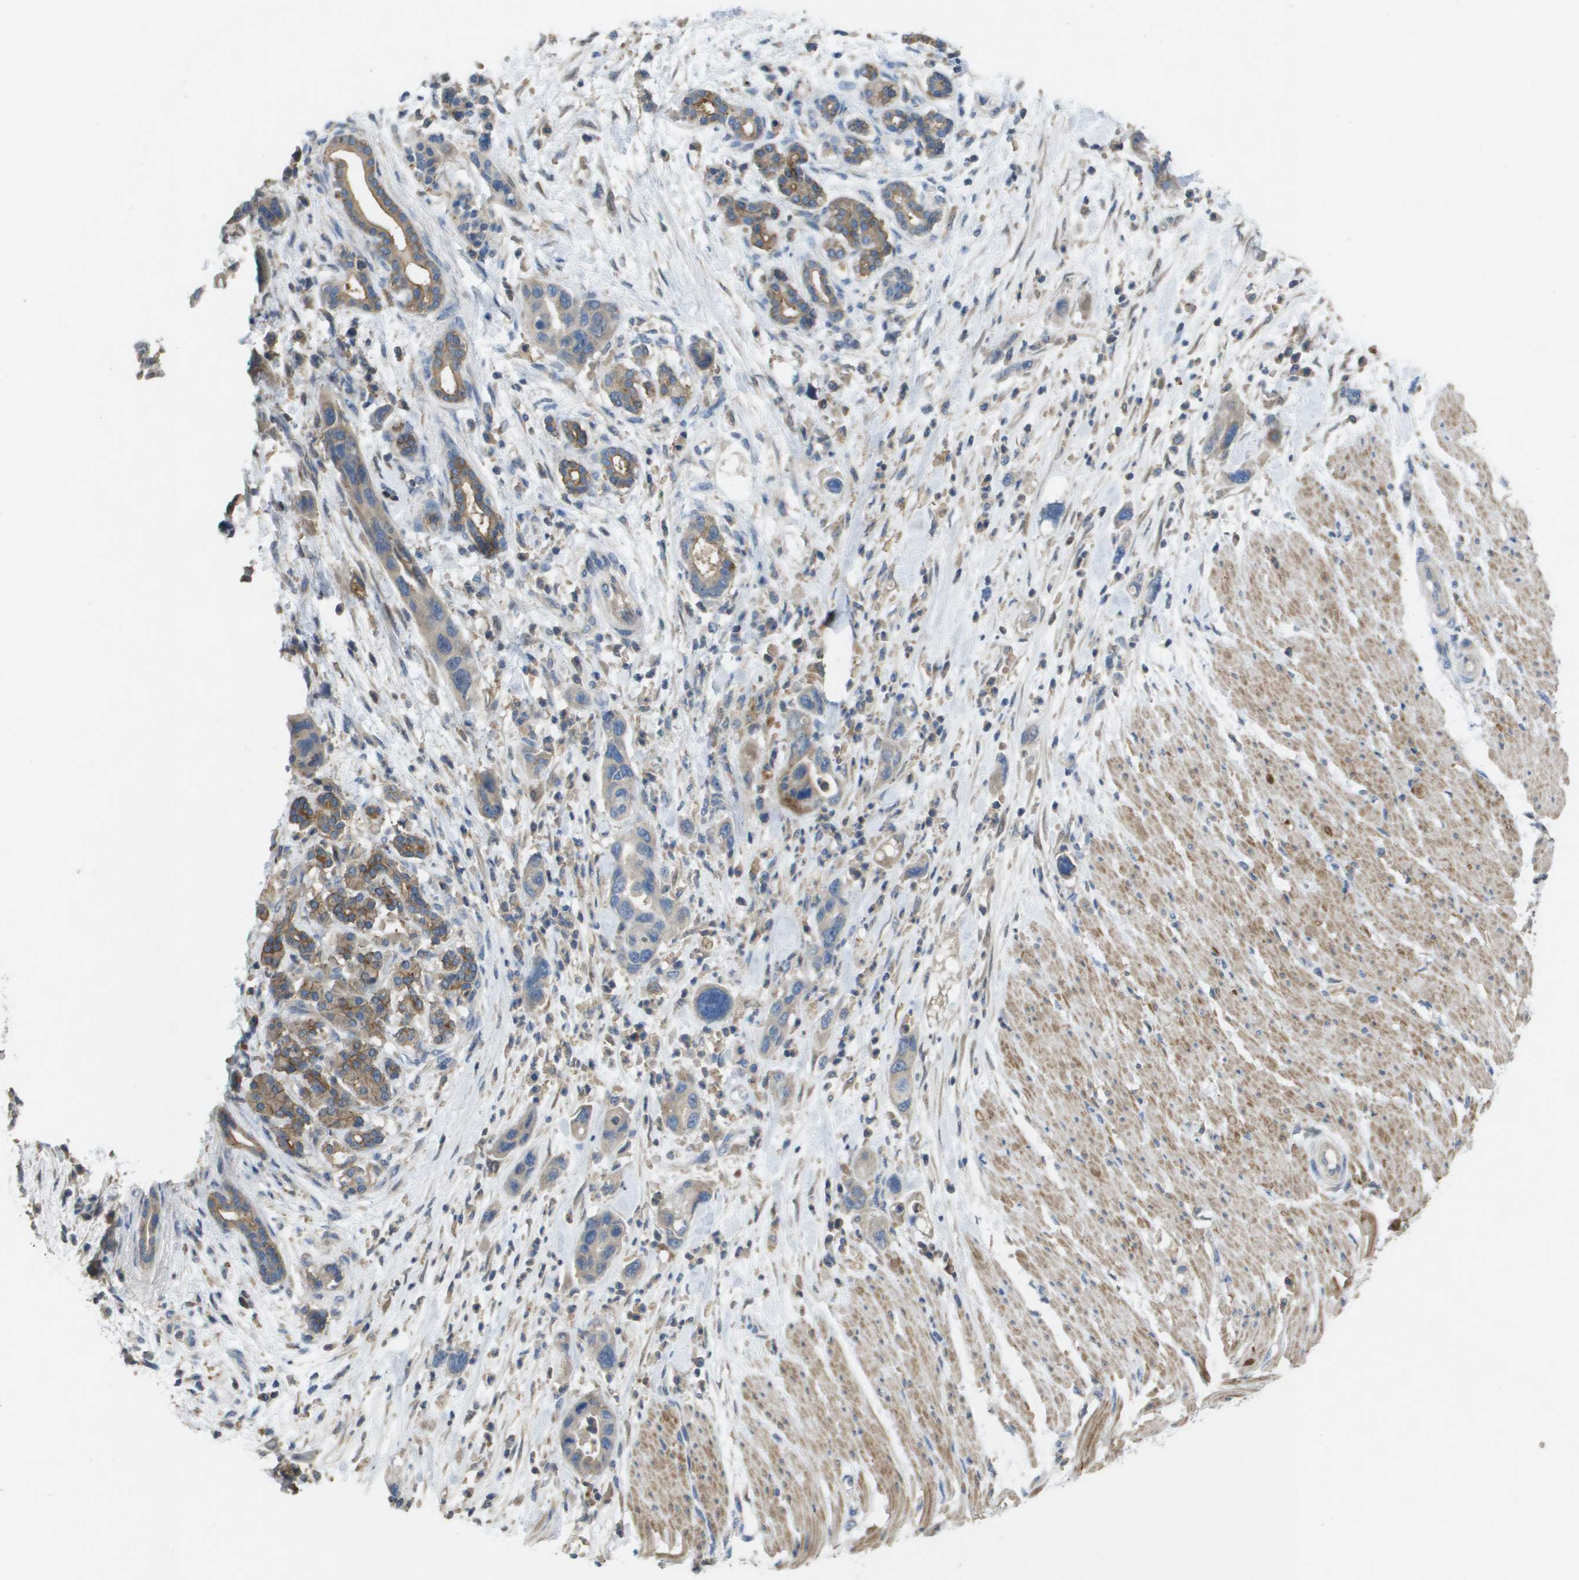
{"staining": {"intensity": "negative", "quantity": "none", "location": "none"}, "tissue": "pancreatic cancer", "cell_type": "Tumor cells", "image_type": "cancer", "snomed": [{"axis": "morphology", "description": "Normal tissue, NOS"}, {"axis": "morphology", "description": "Adenocarcinoma, NOS"}, {"axis": "topography", "description": "Pancreas"}], "caption": "Tumor cells are negative for protein expression in human pancreatic adenocarcinoma. (DAB (3,3'-diaminobenzidine) immunohistochemistry with hematoxylin counter stain).", "gene": "CLCA4", "patient": {"sex": "female", "age": 71}}